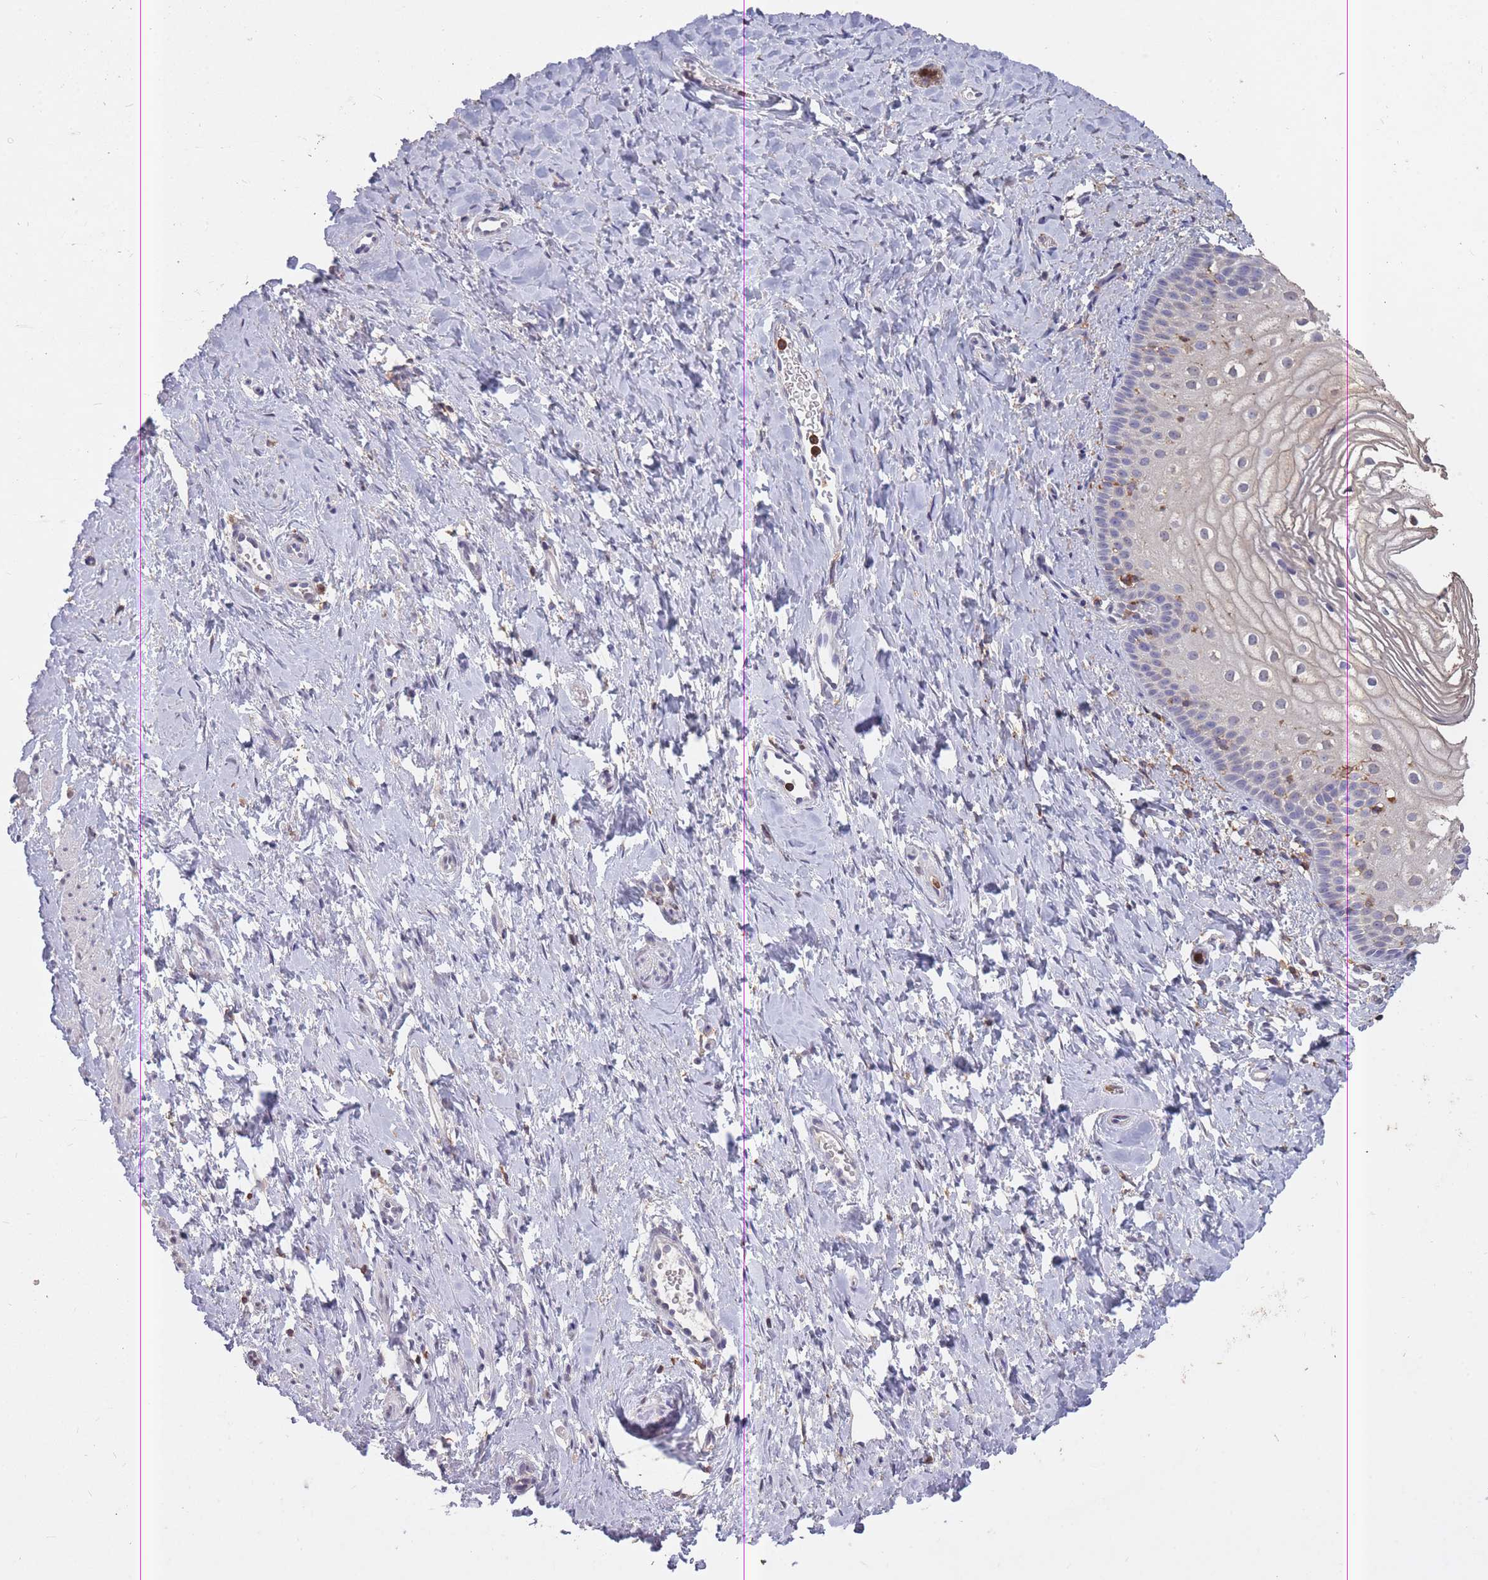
{"staining": {"intensity": "negative", "quantity": "none", "location": "none"}, "tissue": "vagina", "cell_type": "Squamous epithelial cells", "image_type": "normal", "snomed": [{"axis": "morphology", "description": "Normal tissue, NOS"}, {"axis": "topography", "description": "Vagina"}], "caption": "Squamous epithelial cells show no significant staining in unremarkable vagina.", "gene": "GMIP", "patient": {"sex": "female", "age": 56}}